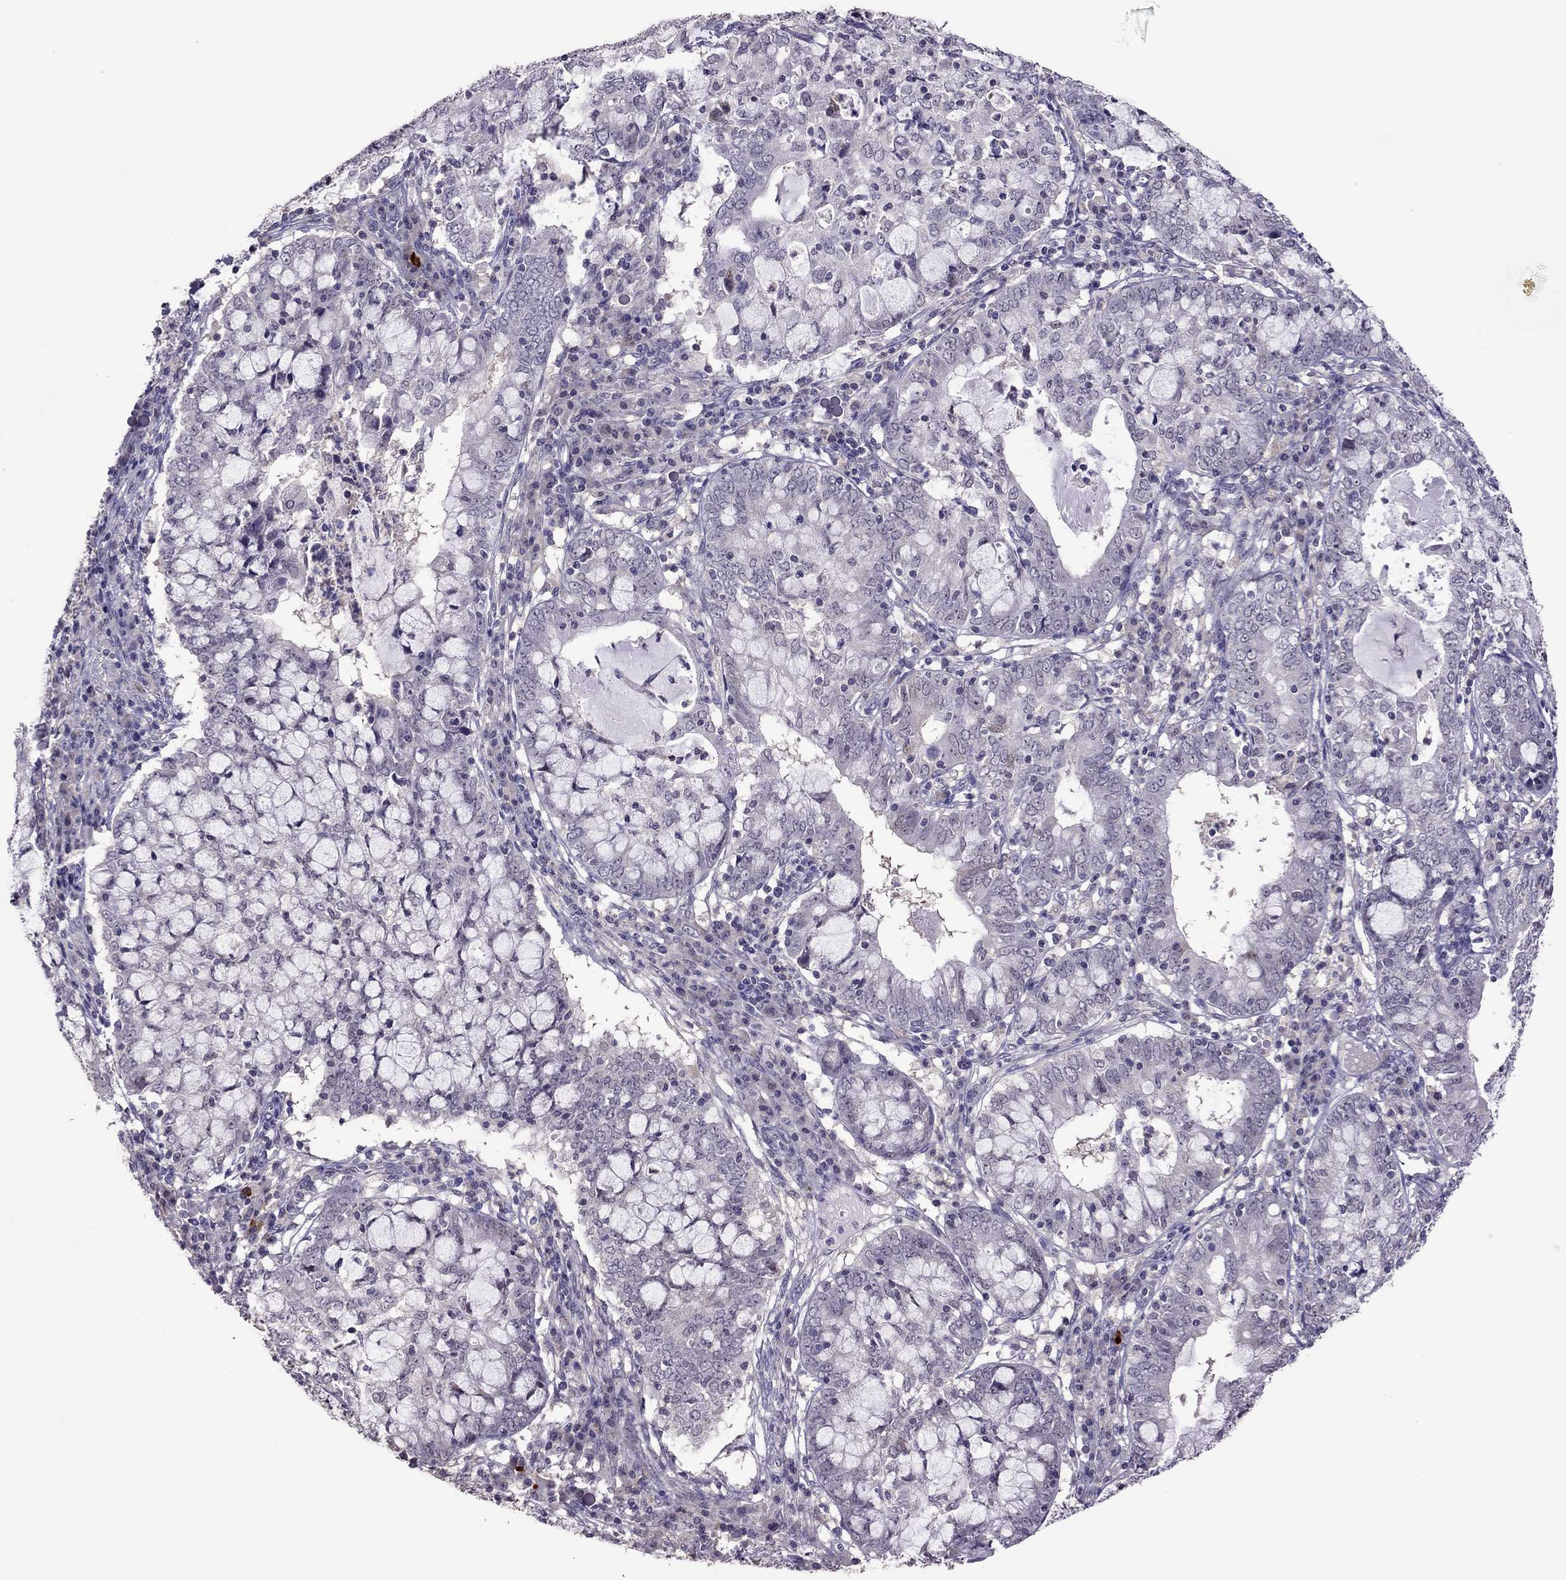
{"staining": {"intensity": "negative", "quantity": "none", "location": "none"}, "tissue": "cervical cancer", "cell_type": "Tumor cells", "image_type": "cancer", "snomed": [{"axis": "morphology", "description": "Adenocarcinoma, NOS"}, {"axis": "topography", "description": "Cervix"}], "caption": "Human cervical cancer (adenocarcinoma) stained for a protein using IHC exhibits no staining in tumor cells.", "gene": "LRRC46", "patient": {"sex": "female", "age": 40}}